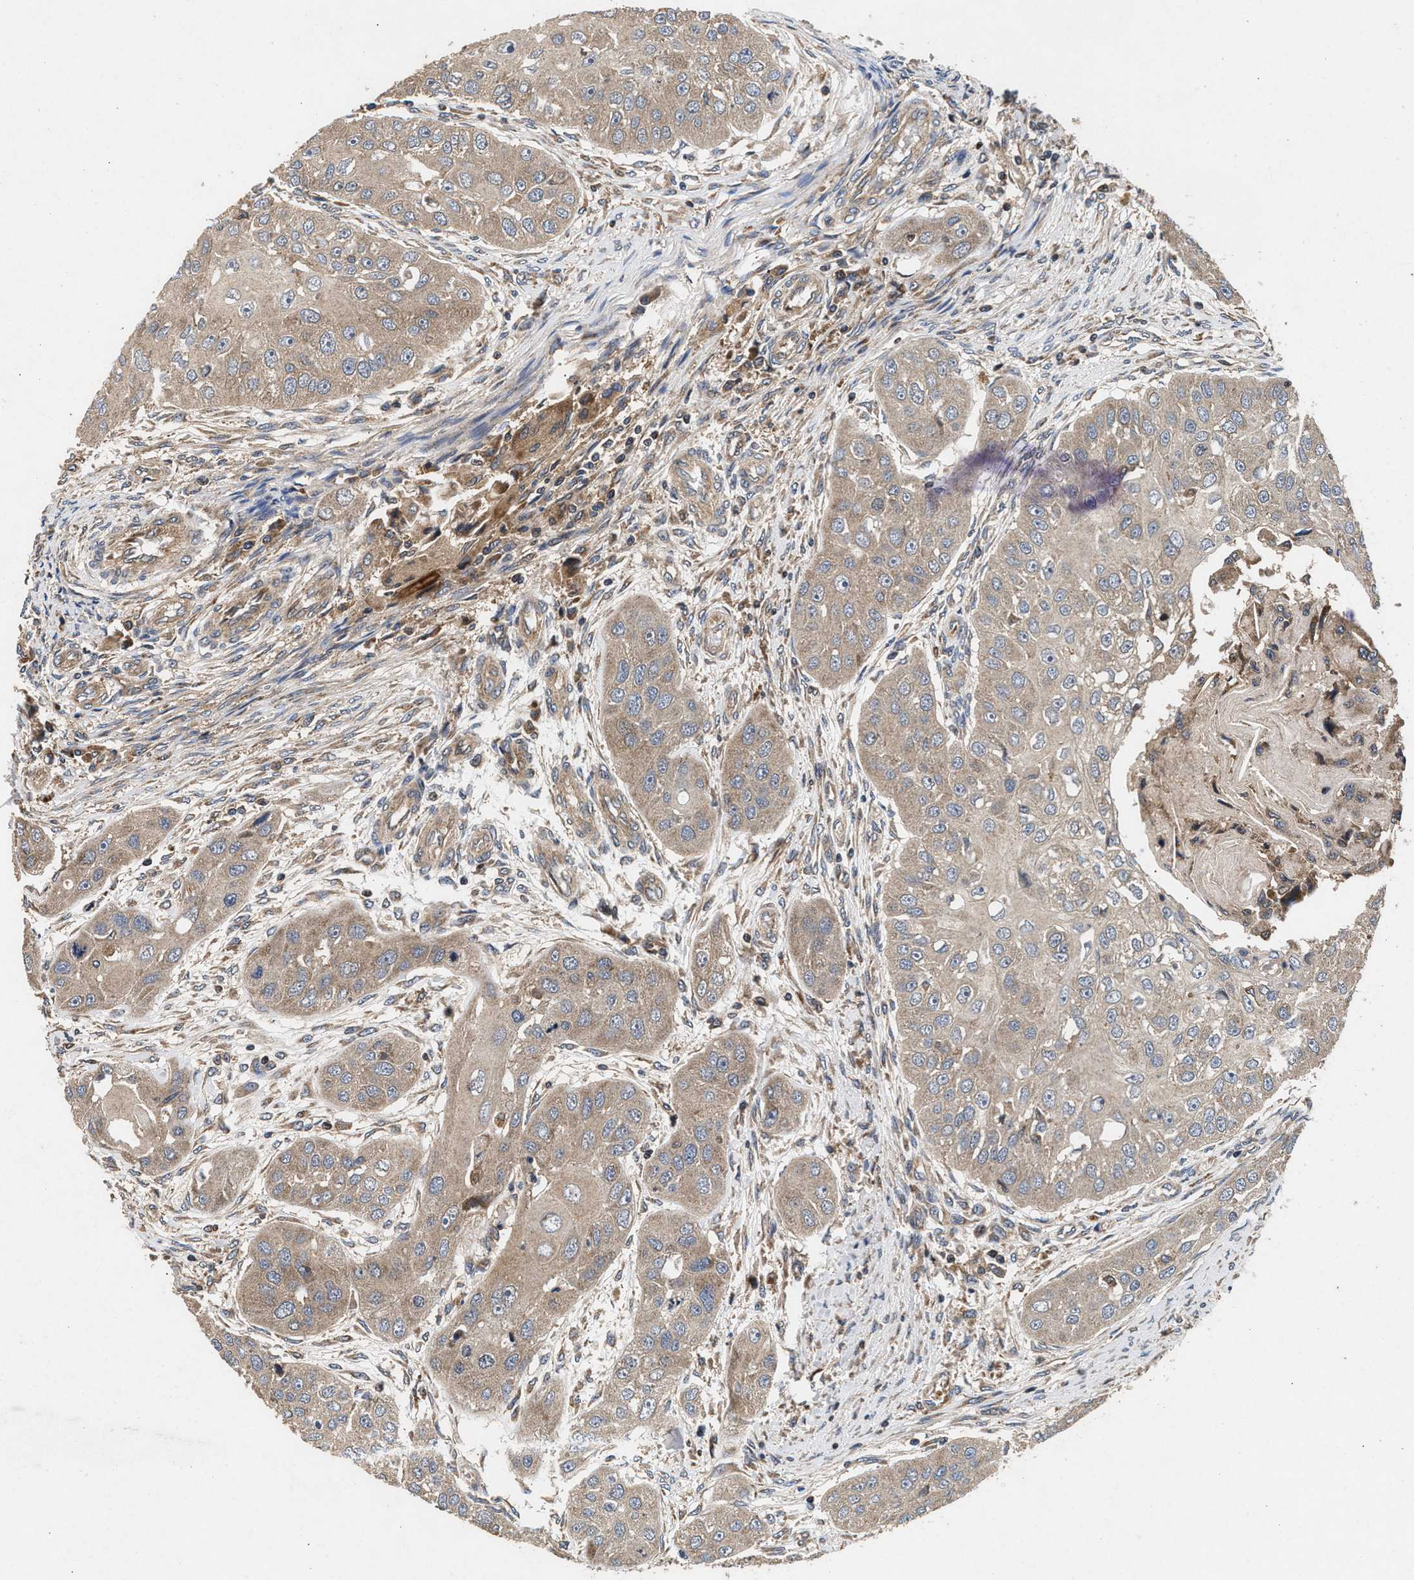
{"staining": {"intensity": "weak", "quantity": "<25%", "location": "cytoplasmic/membranous"}, "tissue": "head and neck cancer", "cell_type": "Tumor cells", "image_type": "cancer", "snomed": [{"axis": "morphology", "description": "Normal tissue, NOS"}, {"axis": "morphology", "description": "Squamous cell carcinoma, NOS"}, {"axis": "topography", "description": "Skeletal muscle"}, {"axis": "topography", "description": "Head-Neck"}], "caption": "High magnification brightfield microscopy of head and neck squamous cell carcinoma stained with DAB (brown) and counterstained with hematoxylin (blue): tumor cells show no significant positivity.", "gene": "NFKB2", "patient": {"sex": "male", "age": 51}}